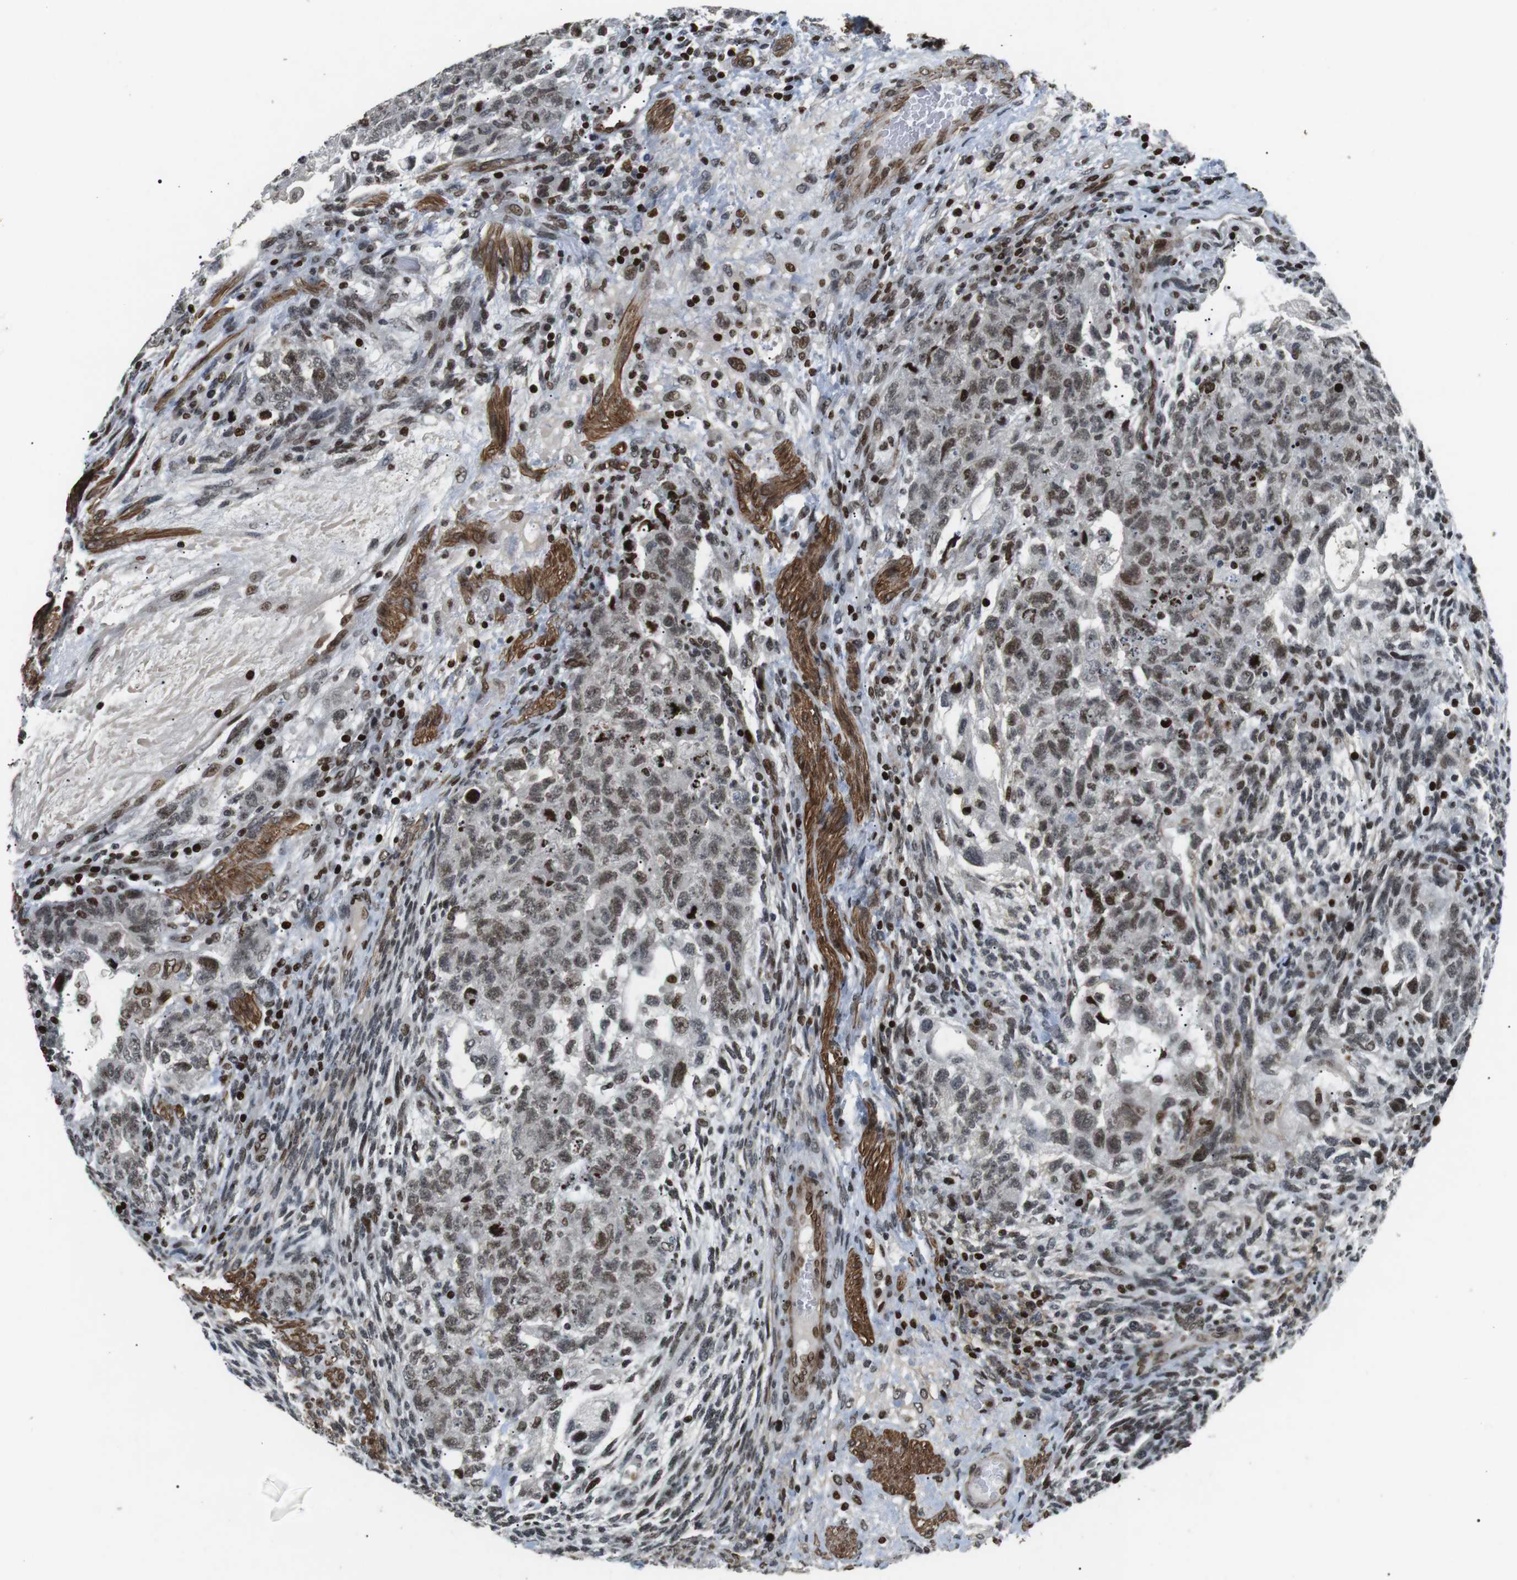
{"staining": {"intensity": "moderate", "quantity": ">75%", "location": "nuclear"}, "tissue": "testis cancer", "cell_type": "Tumor cells", "image_type": "cancer", "snomed": [{"axis": "morphology", "description": "Normal tissue, NOS"}, {"axis": "morphology", "description": "Carcinoma, Embryonal, NOS"}, {"axis": "topography", "description": "Testis"}], "caption": "Human testis embryonal carcinoma stained for a protein (brown) exhibits moderate nuclear positive expression in about >75% of tumor cells.", "gene": "GZMM", "patient": {"sex": "male", "age": 36}}